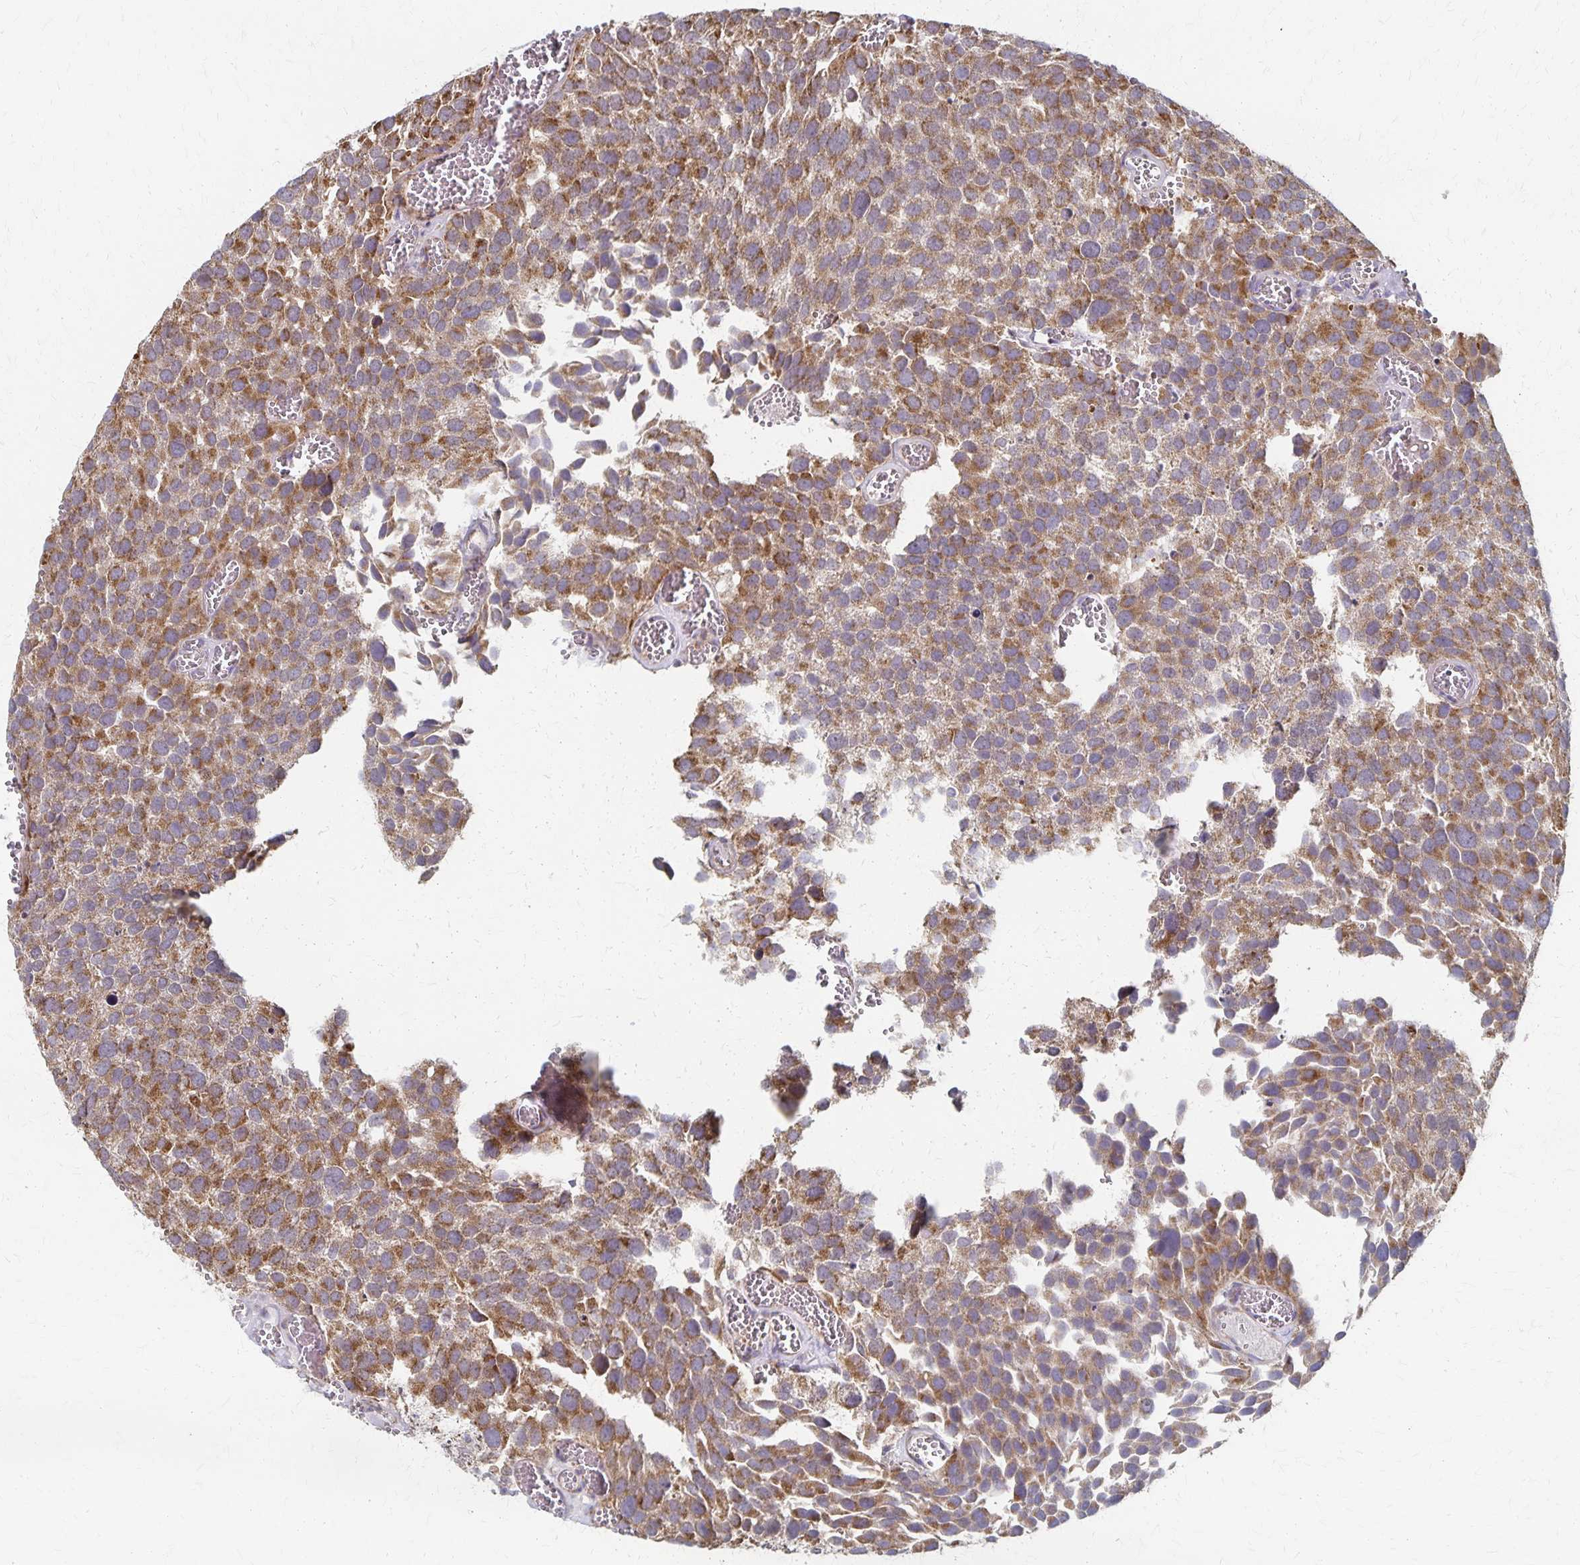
{"staining": {"intensity": "moderate", "quantity": "25%-75%", "location": "cytoplasmic/membranous"}, "tissue": "urothelial cancer", "cell_type": "Tumor cells", "image_type": "cancer", "snomed": [{"axis": "morphology", "description": "Urothelial carcinoma, Low grade"}, {"axis": "topography", "description": "Urinary bladder"}], "caption": "Human urothelial cancer stained with a brown dye displays moderate cytoplasmic/membranous positive staining in approximately 25%-75% of tumor cells.", "gene": "DYRK4", "patient": {"sex": "female", "age": 69}}